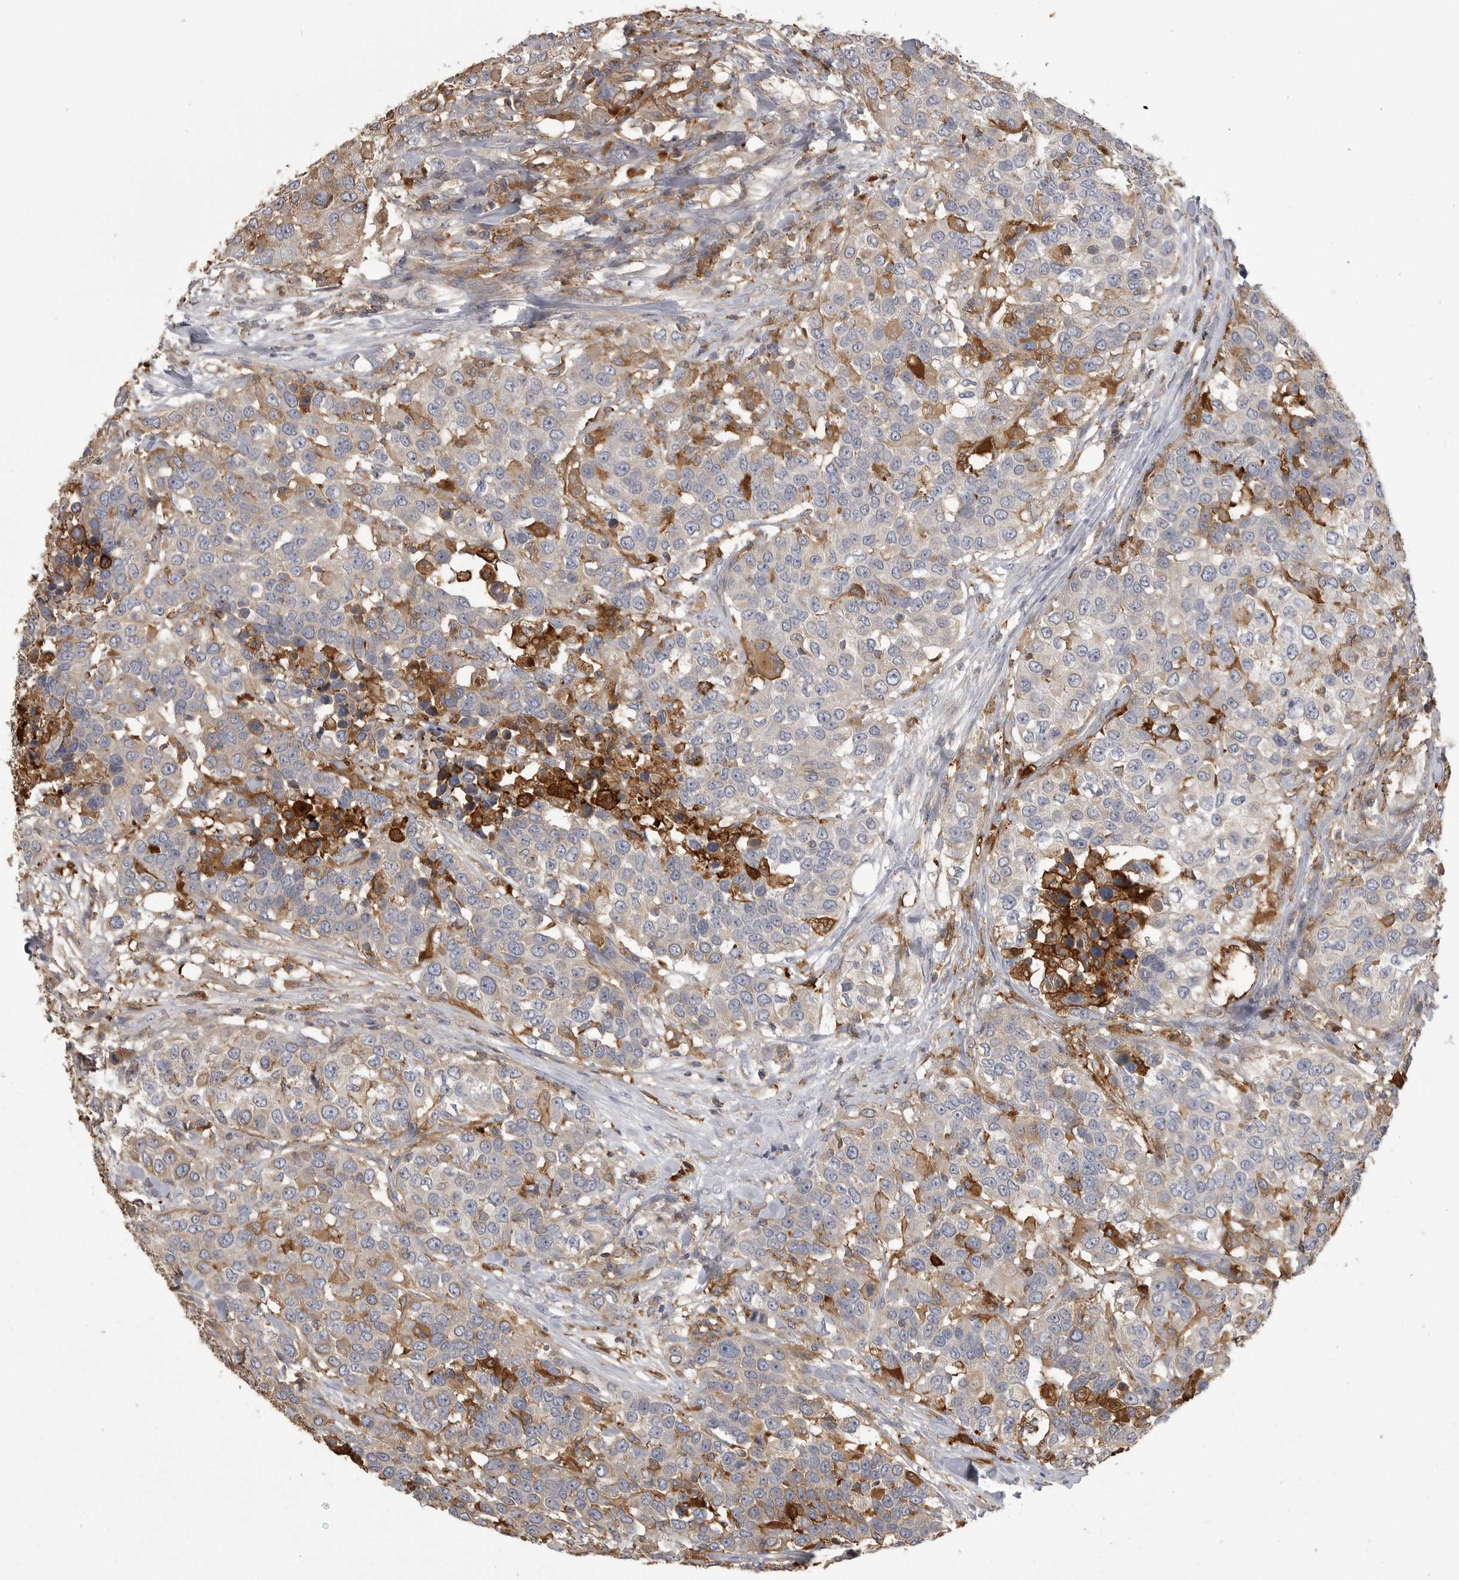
{"staining": {"intensity": "weak", "quantity": "<25%", "location": "cytoplasmic/membranous"}, "tissue": "urothelial cancer", "cell_type": "Tumor cells", "image_type": "cancer", "snomed": [{"axis": "morphology", "description": "Urothelial carcinoma, High grade"}, {"axis": "topography", "description": "Urinary bladder"}], "caption": "The IHC image has no significant staining in tumor cells of high-grade urothelial carcinoma tissue. Nuclei are stained in blue.", "gene": "CMTM6", "patient": {"sex": "female", "age": 80}}